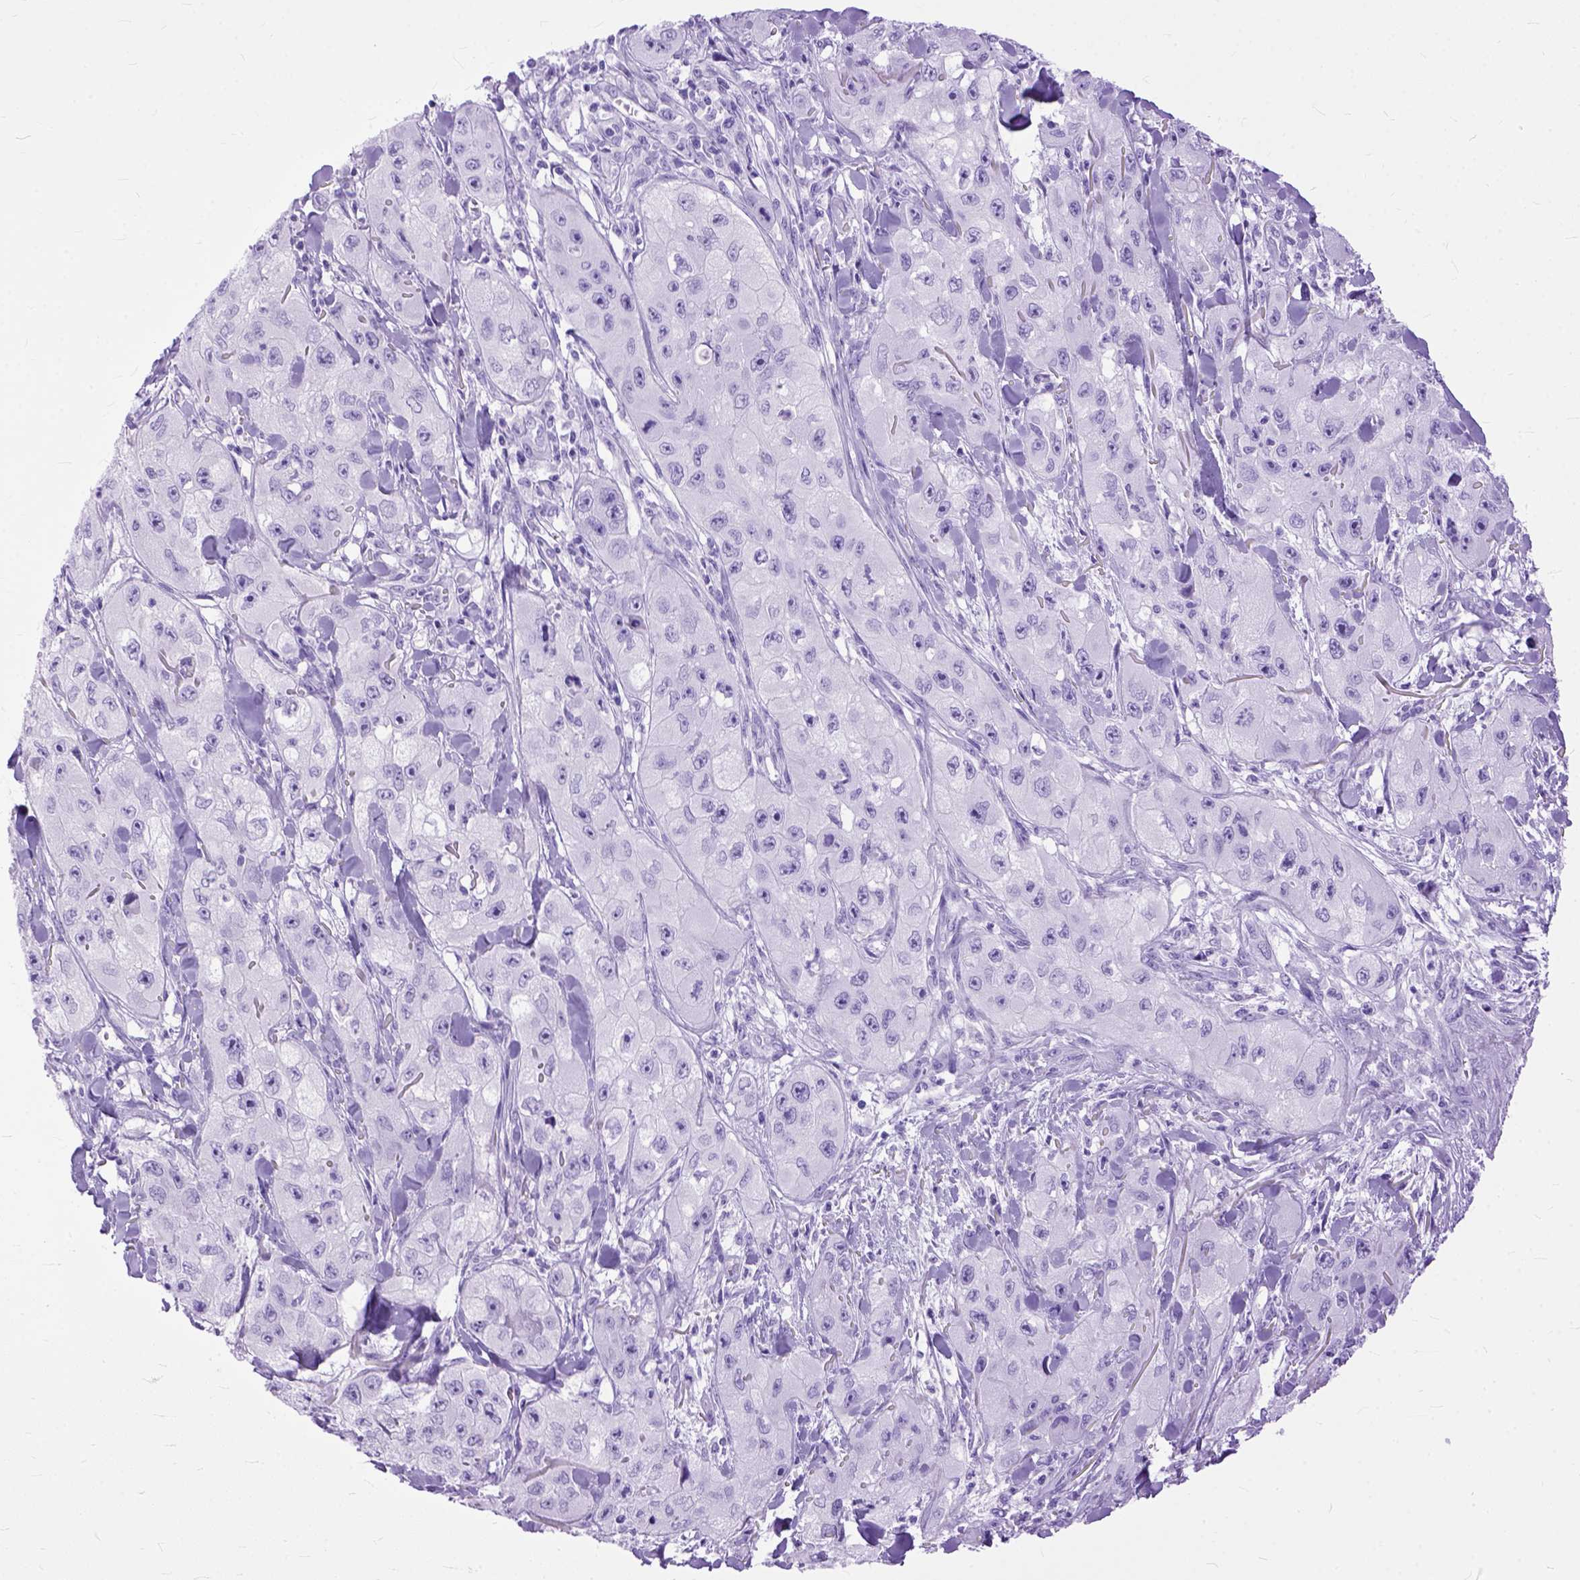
{"staining": {"intensity": "negative", "quantity": "none", "location": "none"}, "tissue": "skin cancer", "cell_type": "Tumor cells", "image_type": "cancer", "snomed": [{"axis": "morphology", "description": "Squamous cell carcinoma, NOS"}, {"axis": "topography", "description": "Skin"}, {"axis": "topography", "description": "Subcutis"}], "caption": "Skin cancer was stained to show a protein in brown. There is no significant expression in tumor cells.", "gene": "GNGT1", "patient": {"sex": "male", "age": 73}}